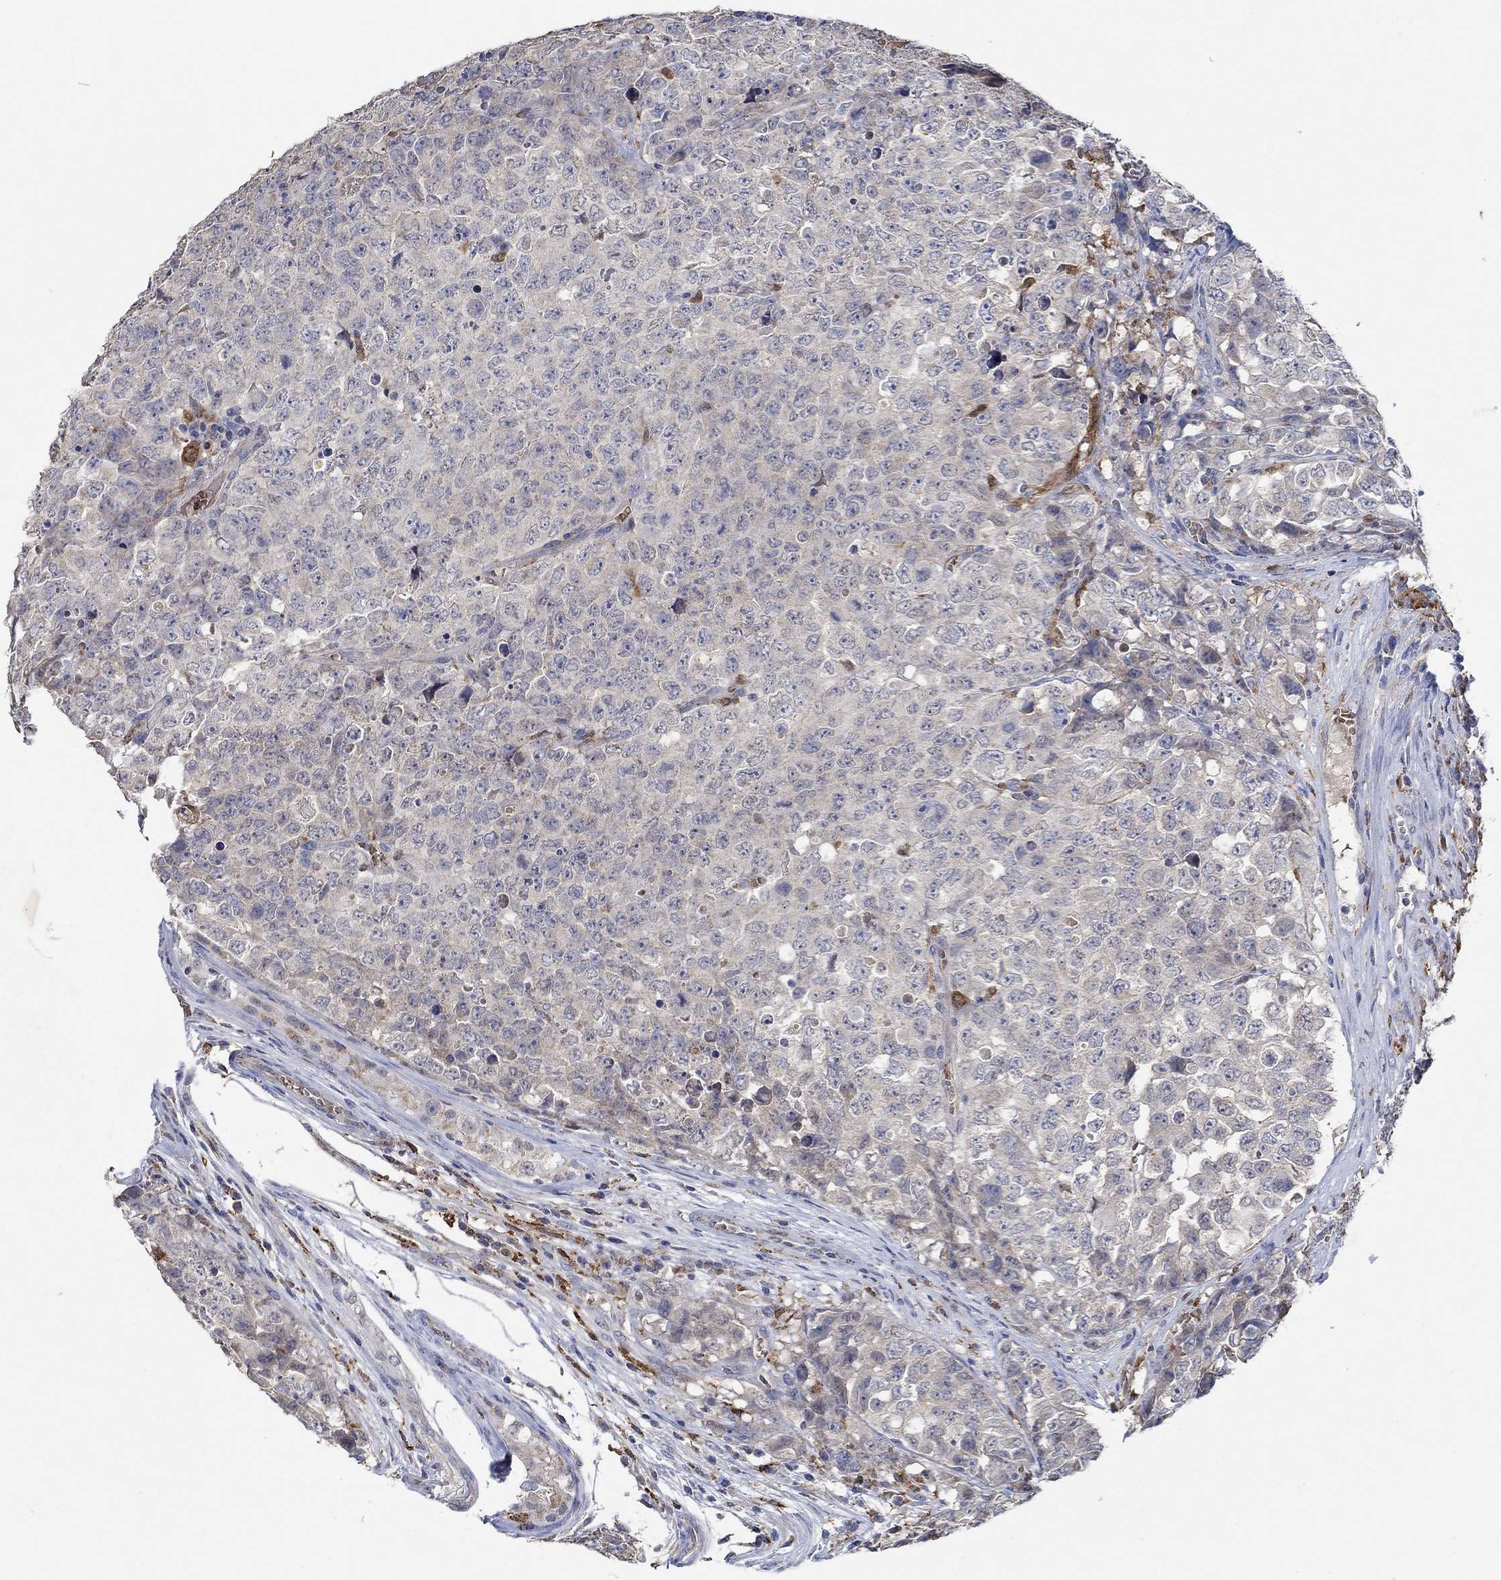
{"staining": {"intensity": "negative", "quantity": "none", "location": "none"}, "tissue": "testis cancer", "cell_type": "Tumor cells", "image_type": "cancer", "snomed": [{"axis": "morphology", "description": "Carcinoma, Embryonal, NOS"}, {"axis": "topography", "description": "Testis"}], "caption": "This is a photomicrograph of IHC staining of testis embryonal carcinoma, which shows no positivity in tumor cells. (Brightfield microscopy of DAB immunohistochemistry at high magnification).", "gene": "MPP1", "patient": {"sex": "male", "age": 23}}